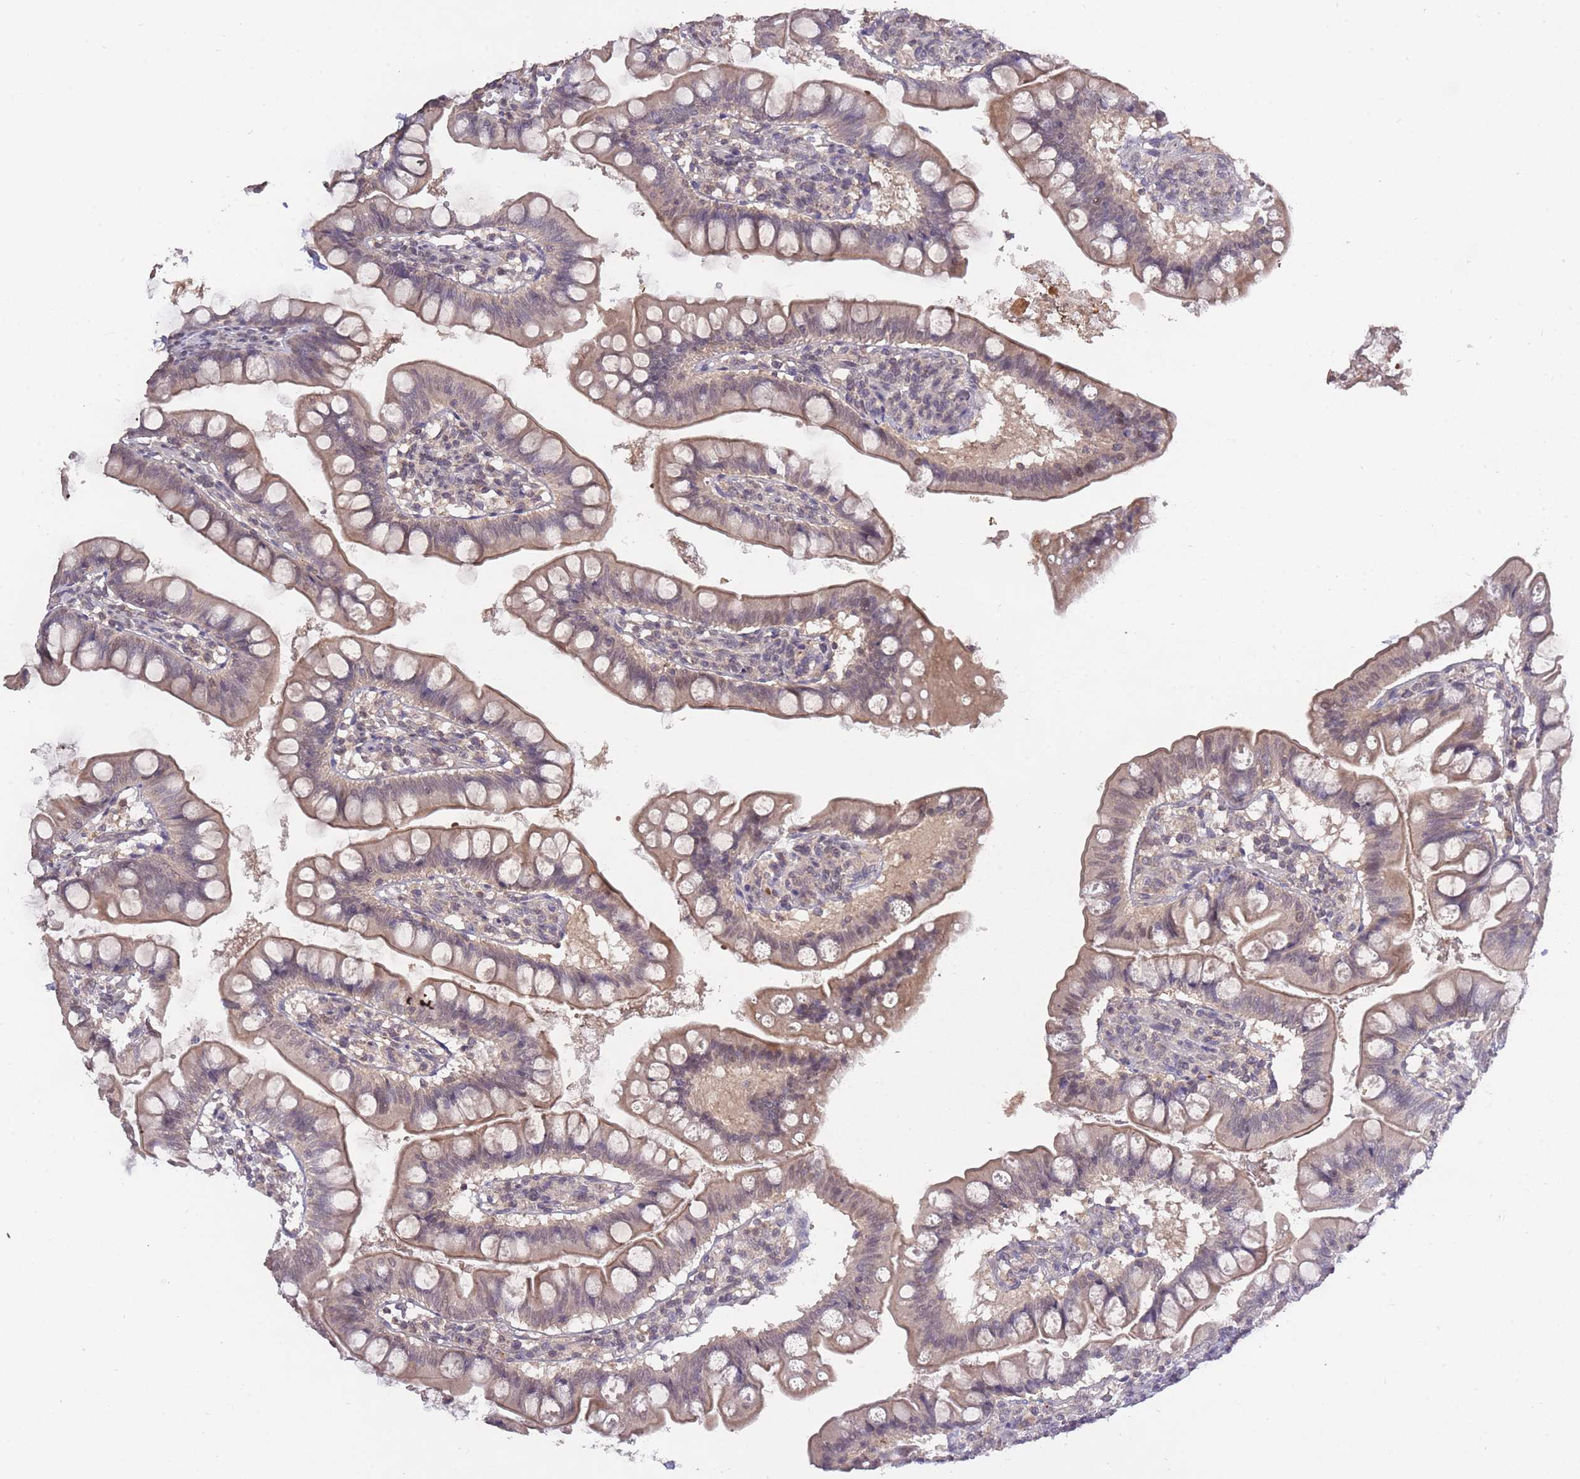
{"staining": {"intensity": "weak", "quantity": "25%-75%", "location": "cytoplasmic/membranous"}, "tissue": "small intestine", "cell_type": "Glandular cells", "image_type": "normal", "snomed": [{"axis": "morphology", "description": "Normal tissue, NOS"}, {"axis": "topography", "description": "Small intestine"}], "caption": "Immunohistochemistry (IHC) histopathology image of unremarkable small intestine: human small intestine stained using immunohistochemistry (IHC) shows low levels of weak protein expression localized specifically in the cytoplasmic/membranous of glandular cells, appearing as a cytoplasmic/membranous brown color.", "gene": "ADCYAP1R1", "patient": {"sex": "male", "age": 7}}